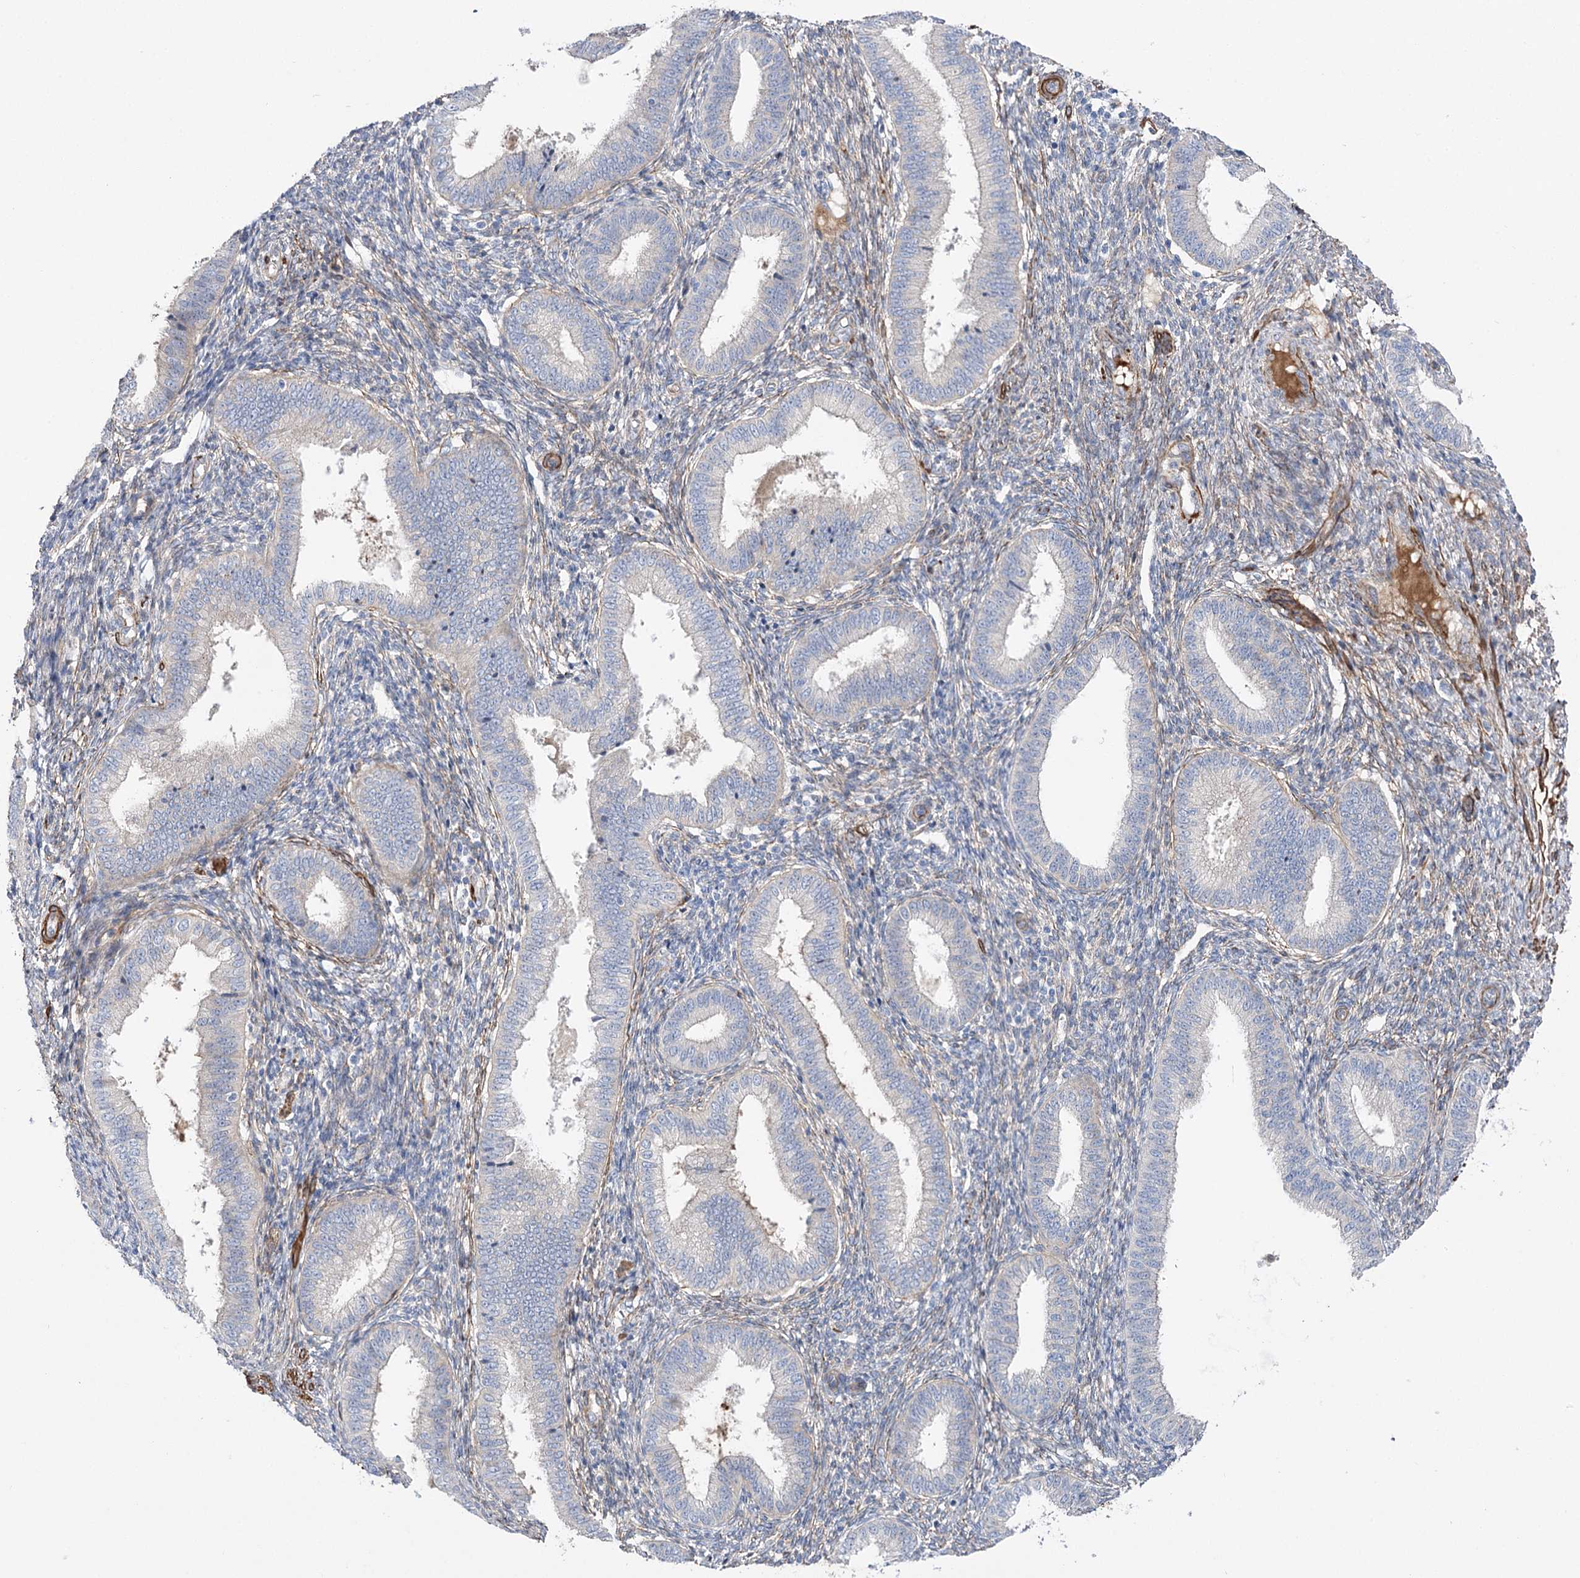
{"staining": {"intensity": "moderate", "quantity": "<25%", "location": "cytoplasmic/membranous"}, "tissue": "endometrium", "cell_type": "Cells in endometrial stroma", "image_type": "normal", "snomed": [{"axis": "morphology", "description": "Normal tissue, NOS"}, {"axis": "topography", "description": "Endometrium"}], "caption": "An image showing moderate cytoplasmic/membranous staining in about <25% of cells in endometrial stroma in benign endometrium, as visualized by brown immunohistochemical staining.", "gene": "WASHC3", "patient": {"sex": "female", "age": 39}}